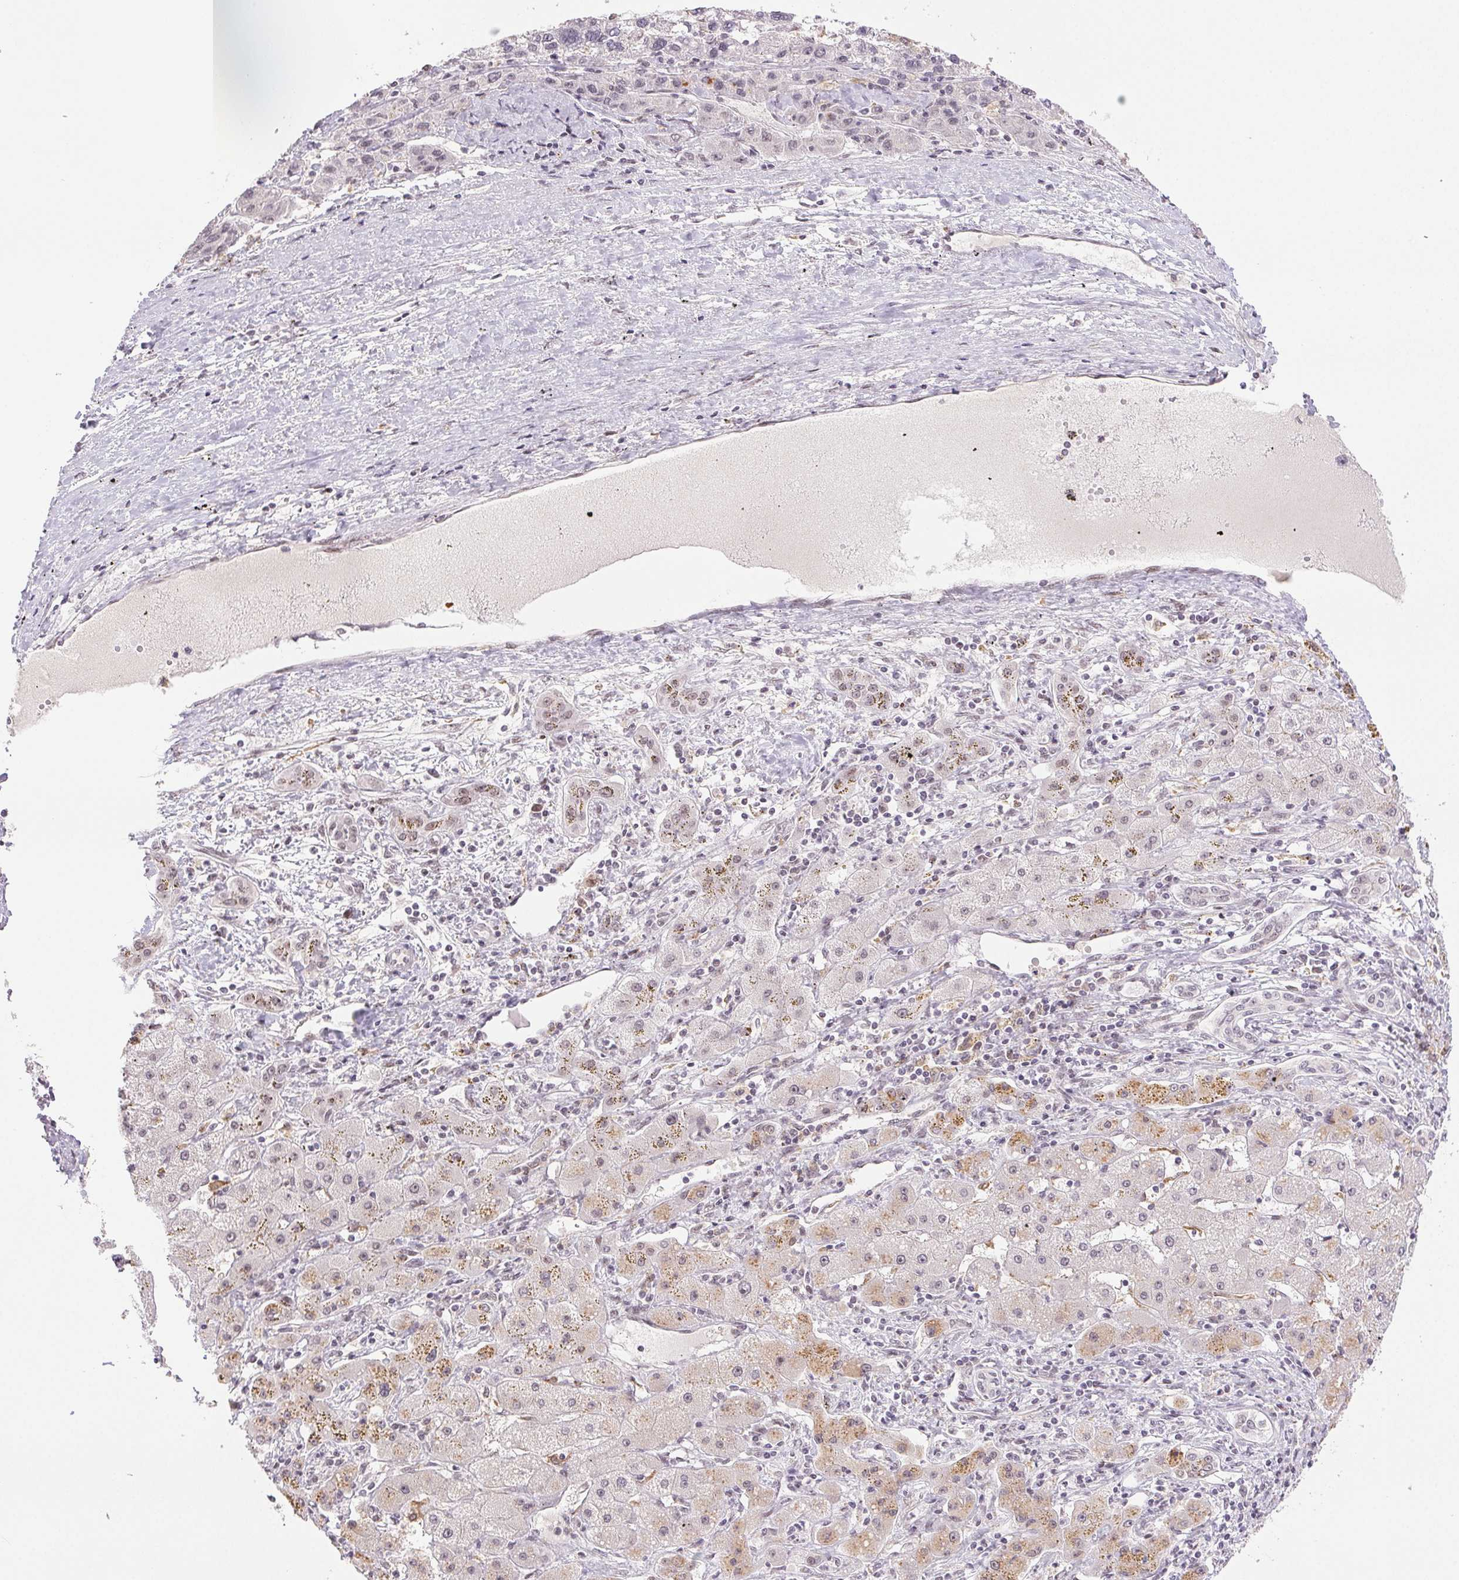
{"staining": {"intensity": "negative", "quantity": "none", "location": "none"}, "tissue": "liver cancer", "cell_type": "Tumor cells", "image_type": "cancer", "snomed": [{"axis": "morphology", "description": "Carcinoma, Hepatocellular, NOS"}, {"axis": "topography", "description": "Liver"}], "caption": "Liver cancer was stained to show a protein in brown. There is no significant expression in tumor cells.", "gene": "PRPF18", "patient": {"sex": "female", "age": 82}}